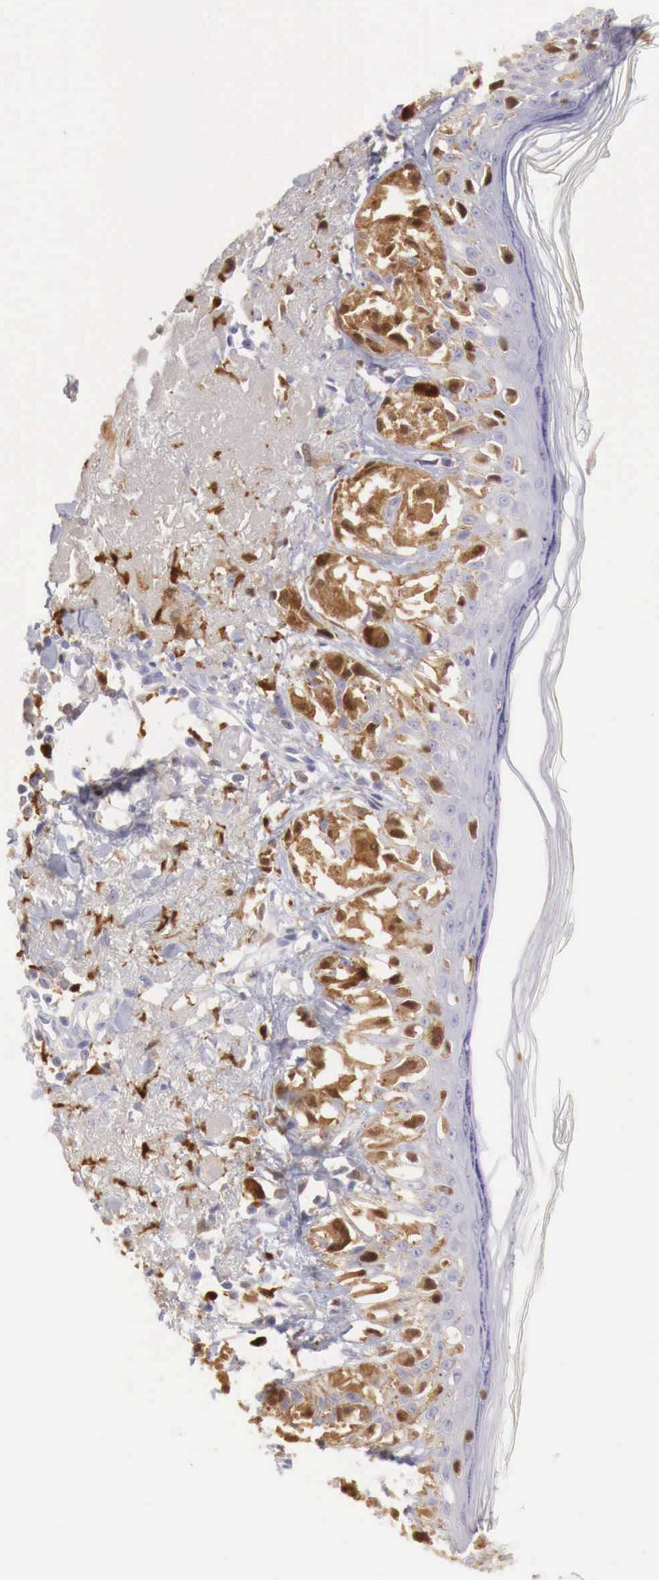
{"staining": {"intensity": "moderate", "quantity": "25%-75%", "location": "cytoplasmic/membranous"}, "tissue": "melanoma", "cell_type": "Tumor cells", "image_type": "cancer", "snomed": [{"axis": "morphology", "description": "Malignant melanoma, NOS"}, {"axis": "topography", "description": "Skin"}], "caption": "Immunohistochemical staining of human melanoma reveals medium levels of moderate cytoplasmic/membranous staining in about 25%-75% of tumor cells.", "gene": "RENBP", "patient": {"sex": "male", "age": 80}}